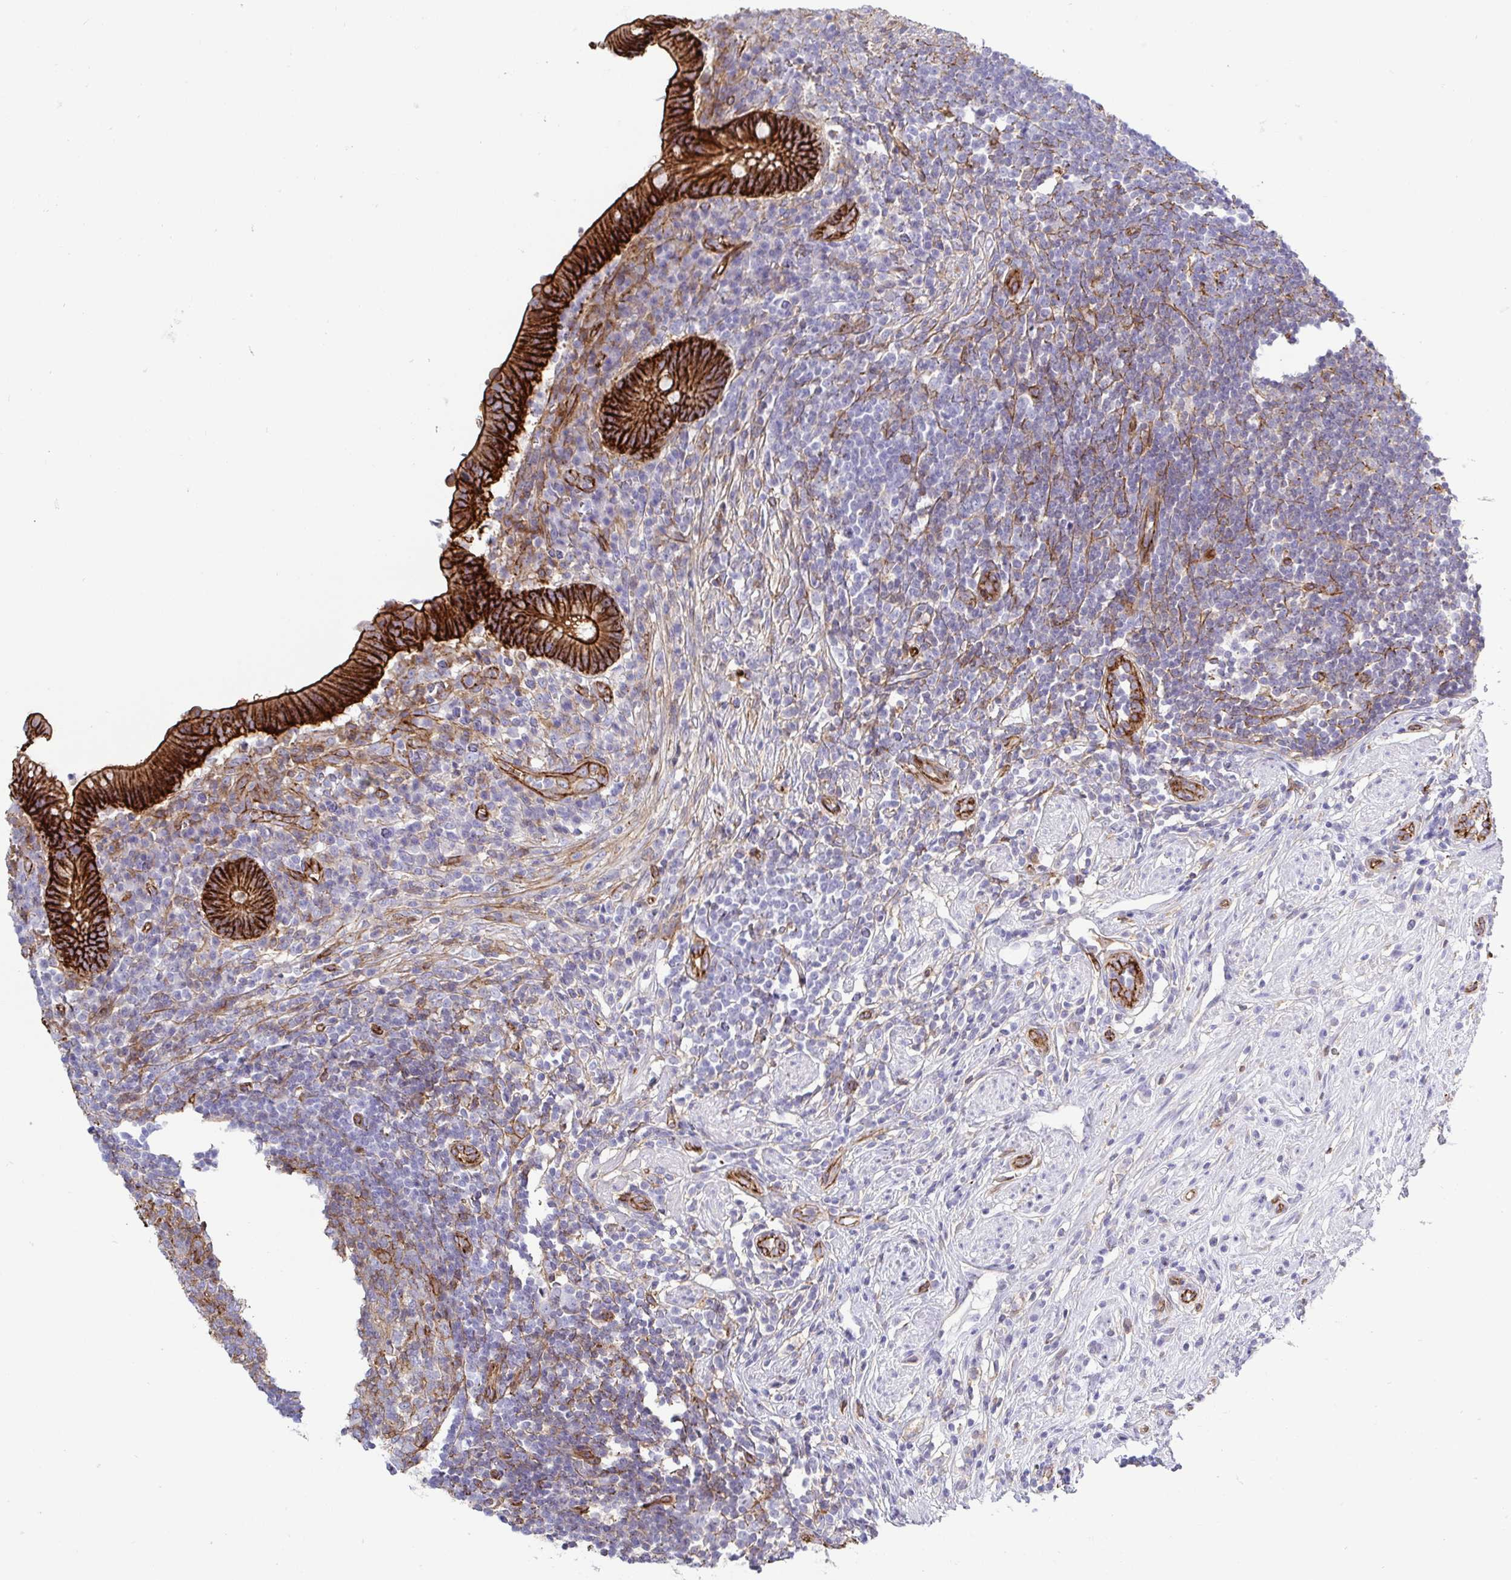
{"staining": {"intensity": "strong", "quantity": ">75%", "location": "cytoplasmic/membranous"}, "tissue": "appendix", "cell_type": "Glandular cells", "image_type": "normal", "snomed": [{"axis": "morphology", "description": "Normal tissue, NOS"}, {"axis": "topography", "description": "Appendix"}], "caption": "Protein analysis of normal appendix reveals strong cytoplasmic/membranous expression in approximately >75% of glandular cells. The staining was performed using DAB (3,3'-diaminobenzidine) to visualize the protein expression in brown, while the nuclei were stained in blue with hematoxylin (Magnification: 20x).", "gene": "LIMA1", "patient": {"sex": "female", "age": 56}}